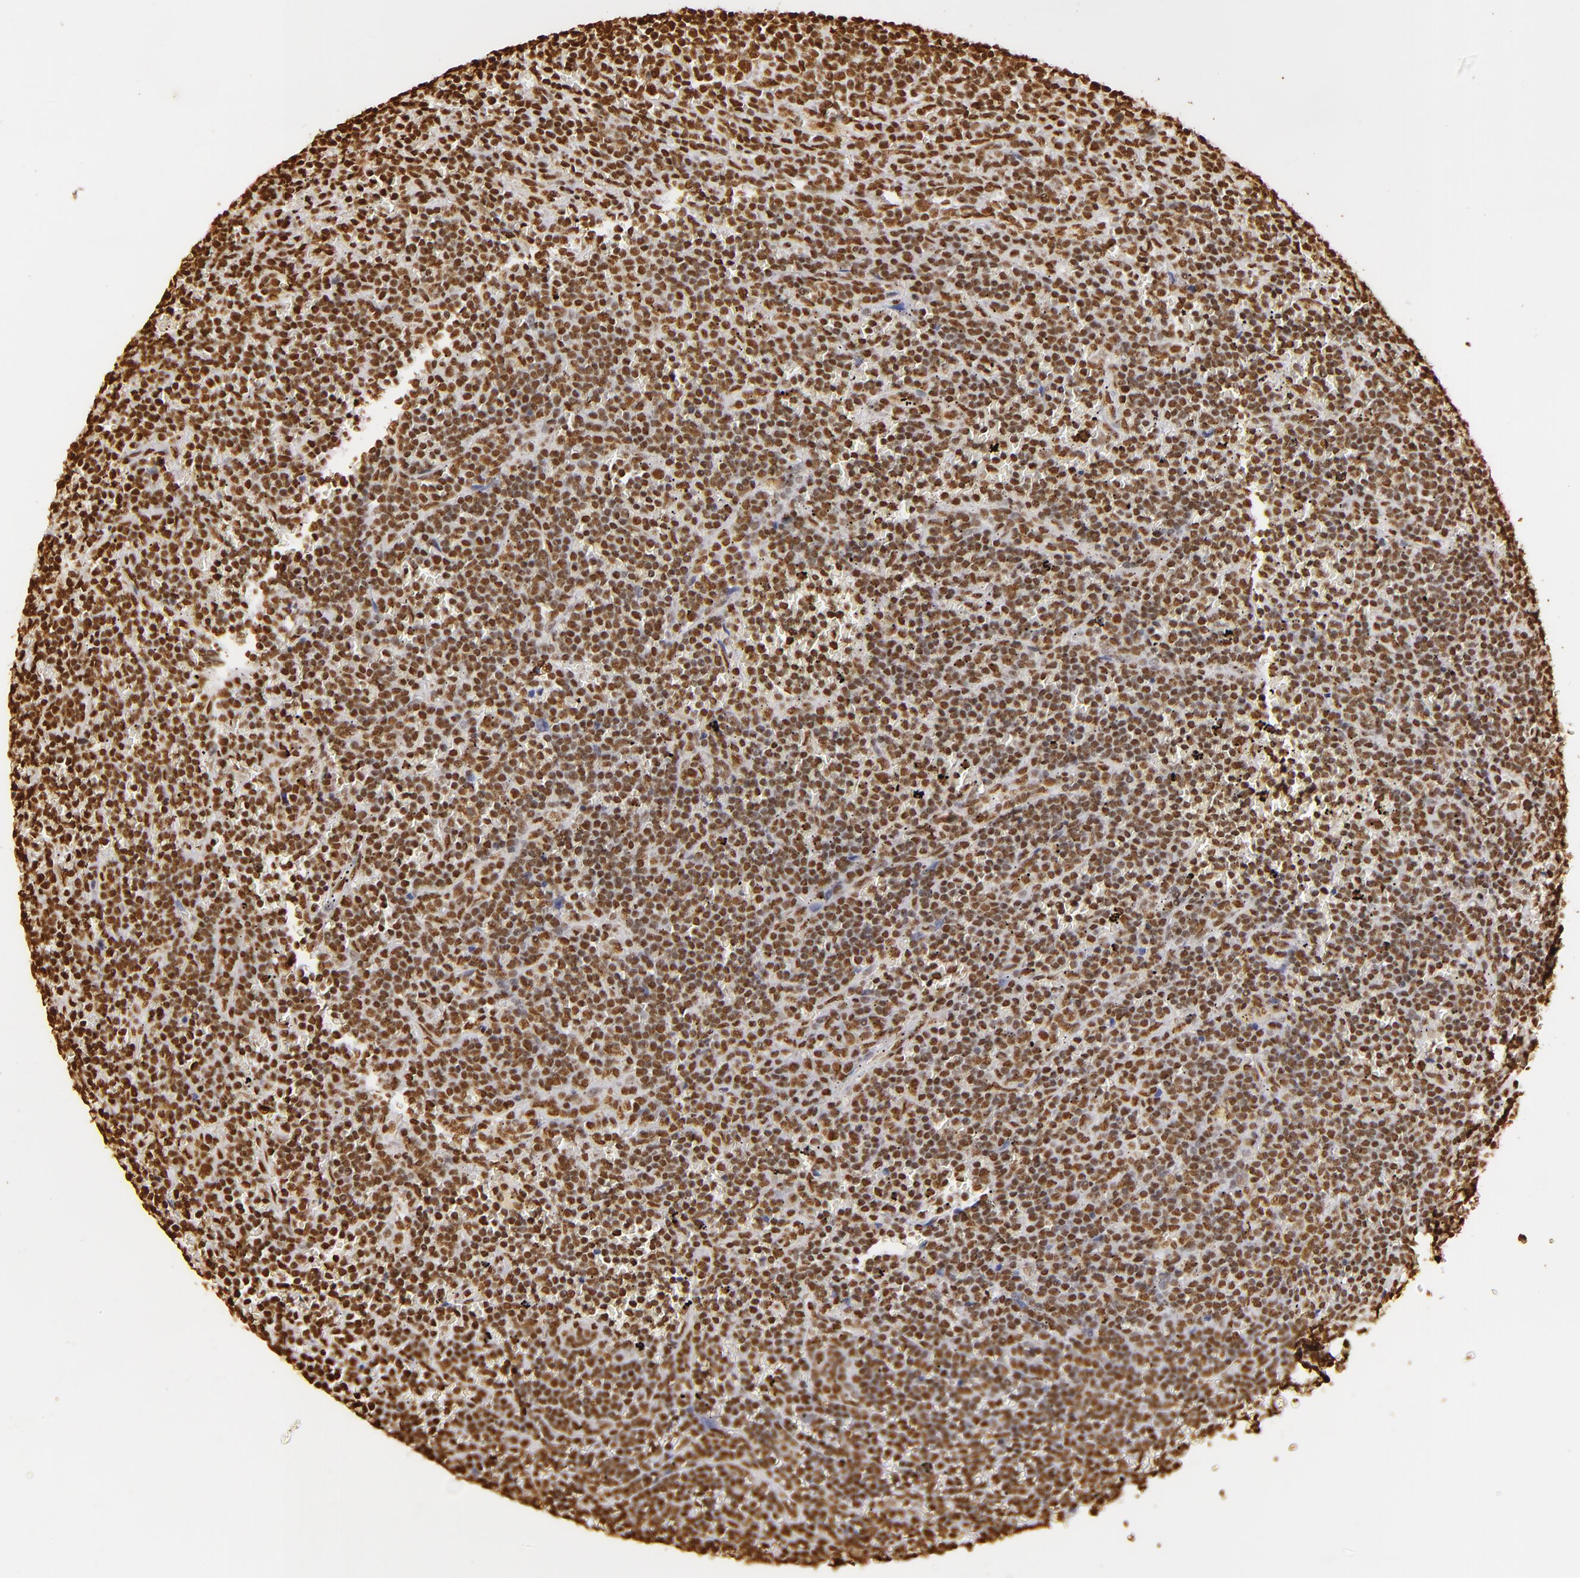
{"staining": {"intensity": "strong", "quantity": ">75%", "location": "nuclear"}, "tissue": "lymphoma", "cell_type": "Tumor cells", "image_type": "cancer", "snomed": [{"axis": "morphology", "description": "Malignant lymphoma, non-Hodgkin's type, Low grade"}, {"axis": "topography", "description": "Spleen"}], "caption": "Human low-grade malignant lymphoma, non-Hodgkin's type stained with a brown dye demonstrates strong nuclear positive expression in approximately >75% of tumor cells.", "gene": "ILF3", "patient": {"sex": "male", "age": 80}}